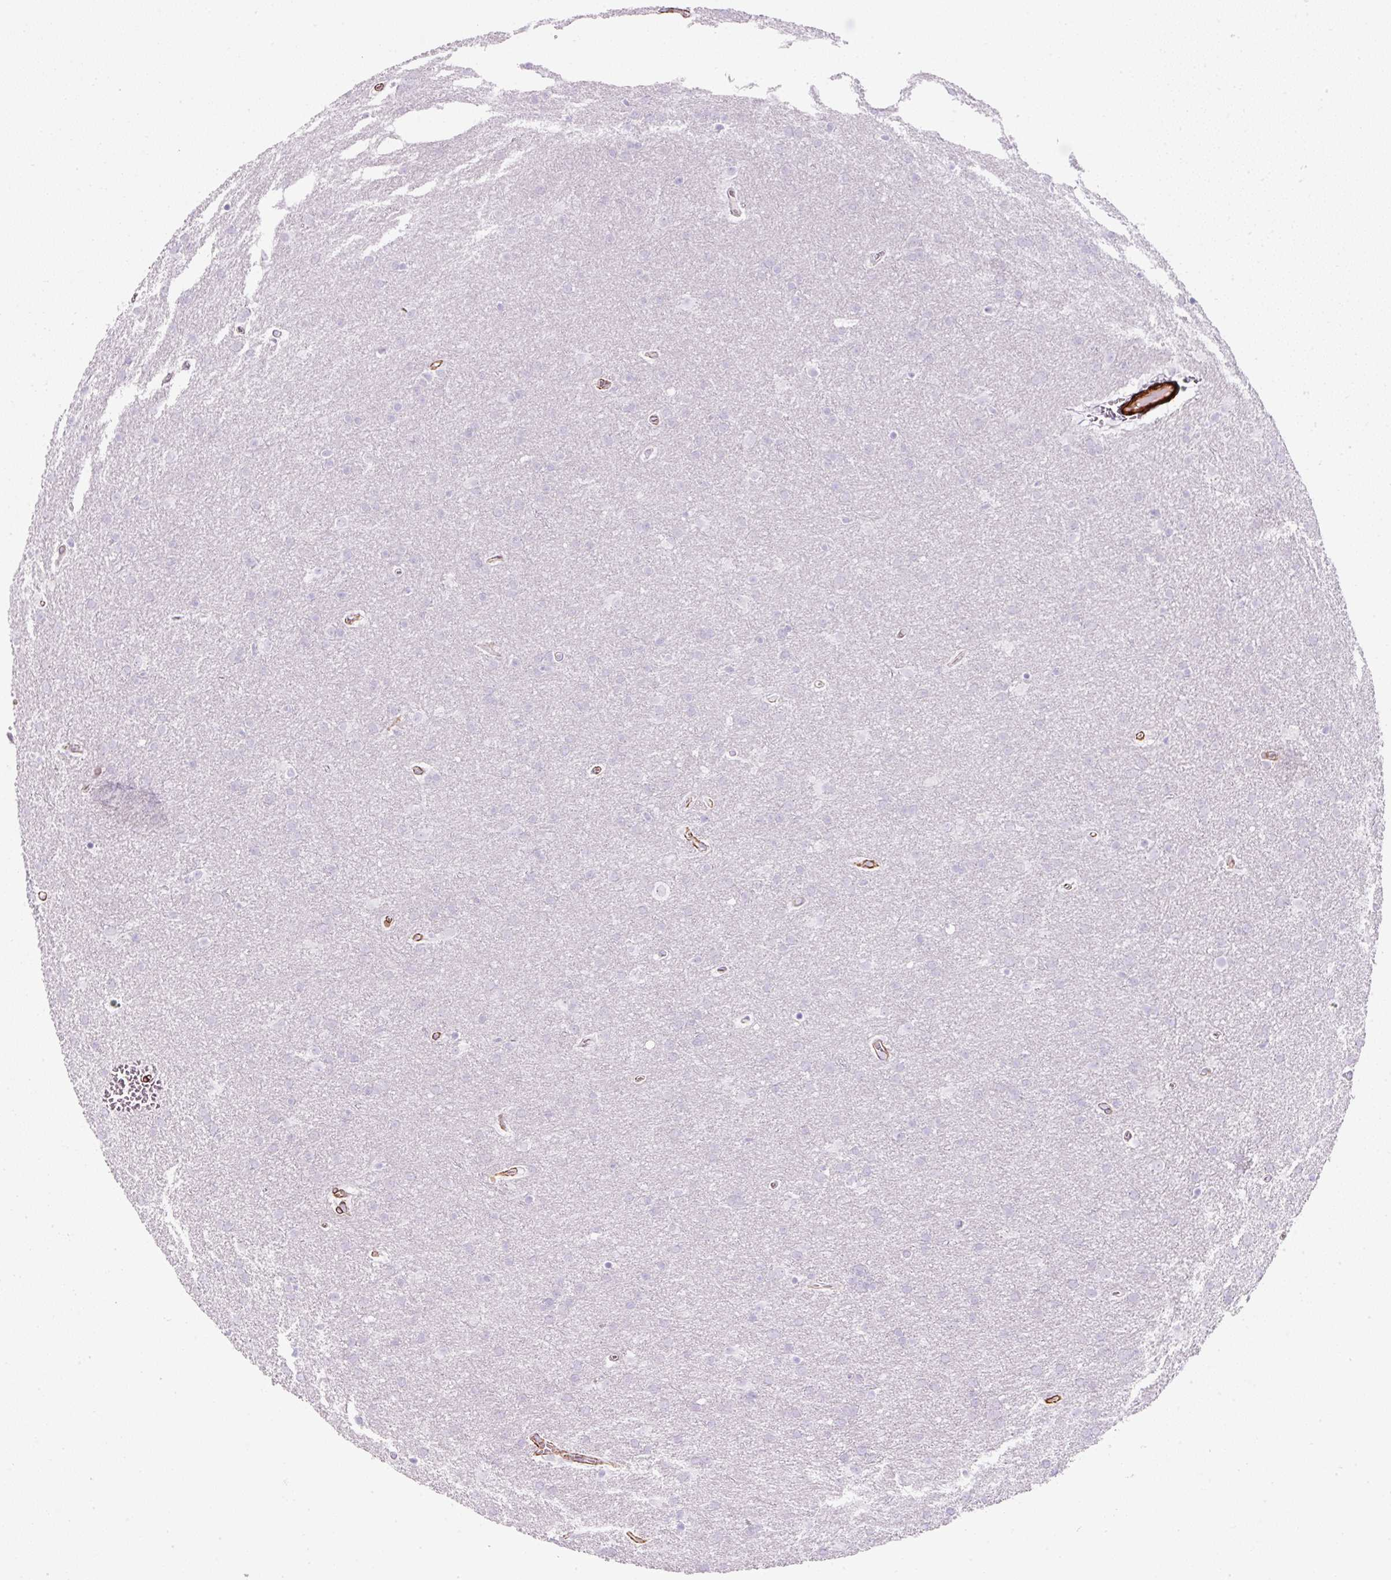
{"staining": {"intensity": "negative", "quantity": "none", "location": "none"}, "tissue": "glioma", "cell_type": "Tumor cells", "image_type": "cancer", "snomed": [{"axis": "morphology", "description": "Glioma, malignant, Low grade"}, {"axis": "topography", "description": "Brain"}], "caption": "IHC photomicrograph of malignant glioma (low-grade) stained for a protein (brown), which shows no staining in tumor cells.", "gene": "CAVIN3", "patient": {"sex": "female", "age": 32}}